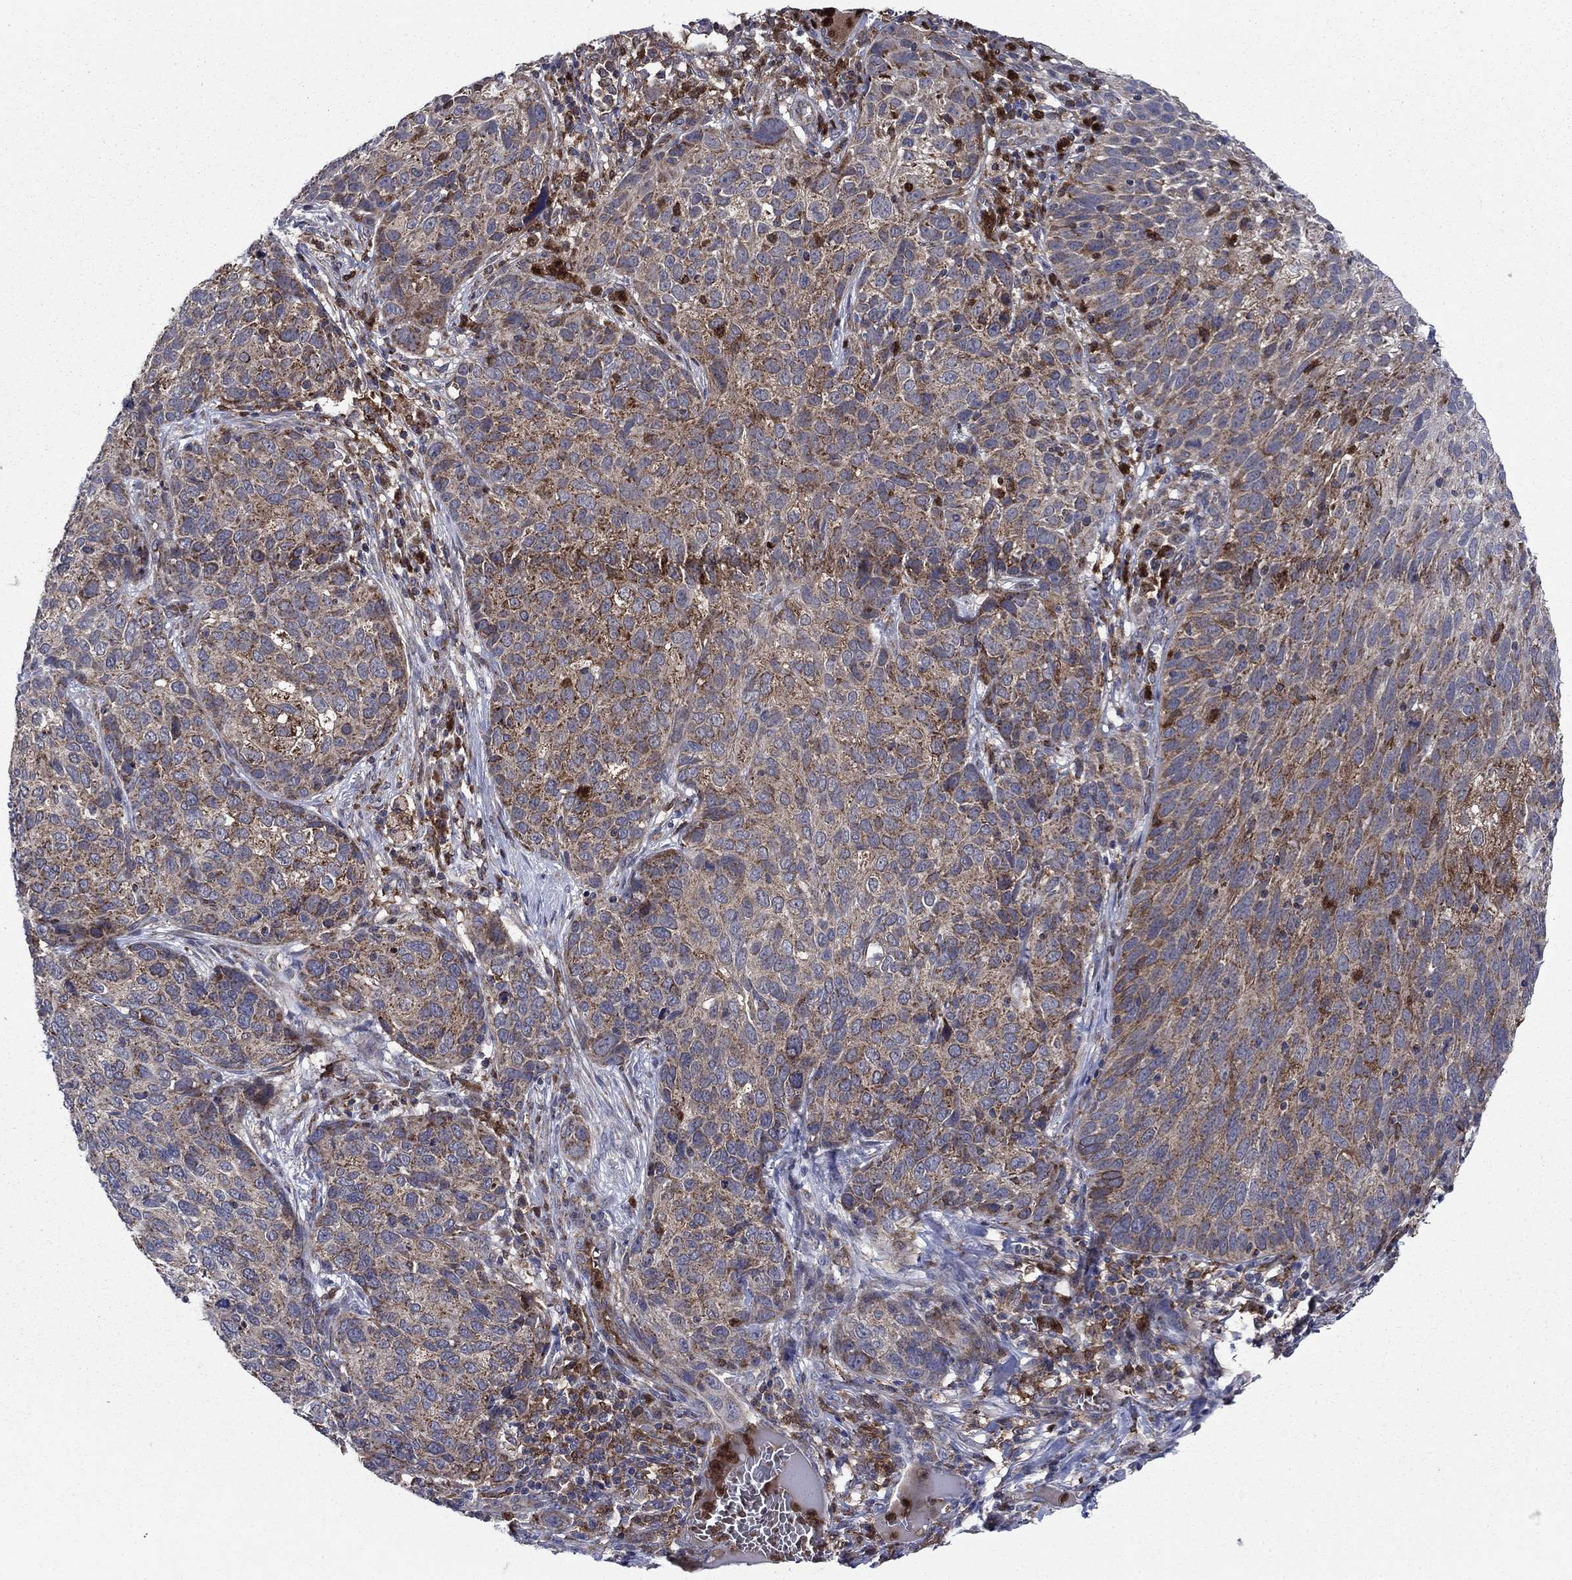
{"staining": {"intensity": "moderate", "quantity": "<25%", "location": "cytoplasmic/membranous"}, "tissue": "skin cancer", "cell_type": "Tumor cells", "image_type": "cancer", "snomed": [{"axis": "morphology", "description": "Squamous cell carcinoma, NOS"}, {"axis": "topography", "description": "Skin"}], "caption": "There is low levels of moderate cytoplasmic/membranous positivity in tumor cells of skin squamous cell carcinoma, as demonstrated by immunohistochemical staining (brown color).", "gene": "RNF19B", "patient": {"sex": "male", "age": 92}}